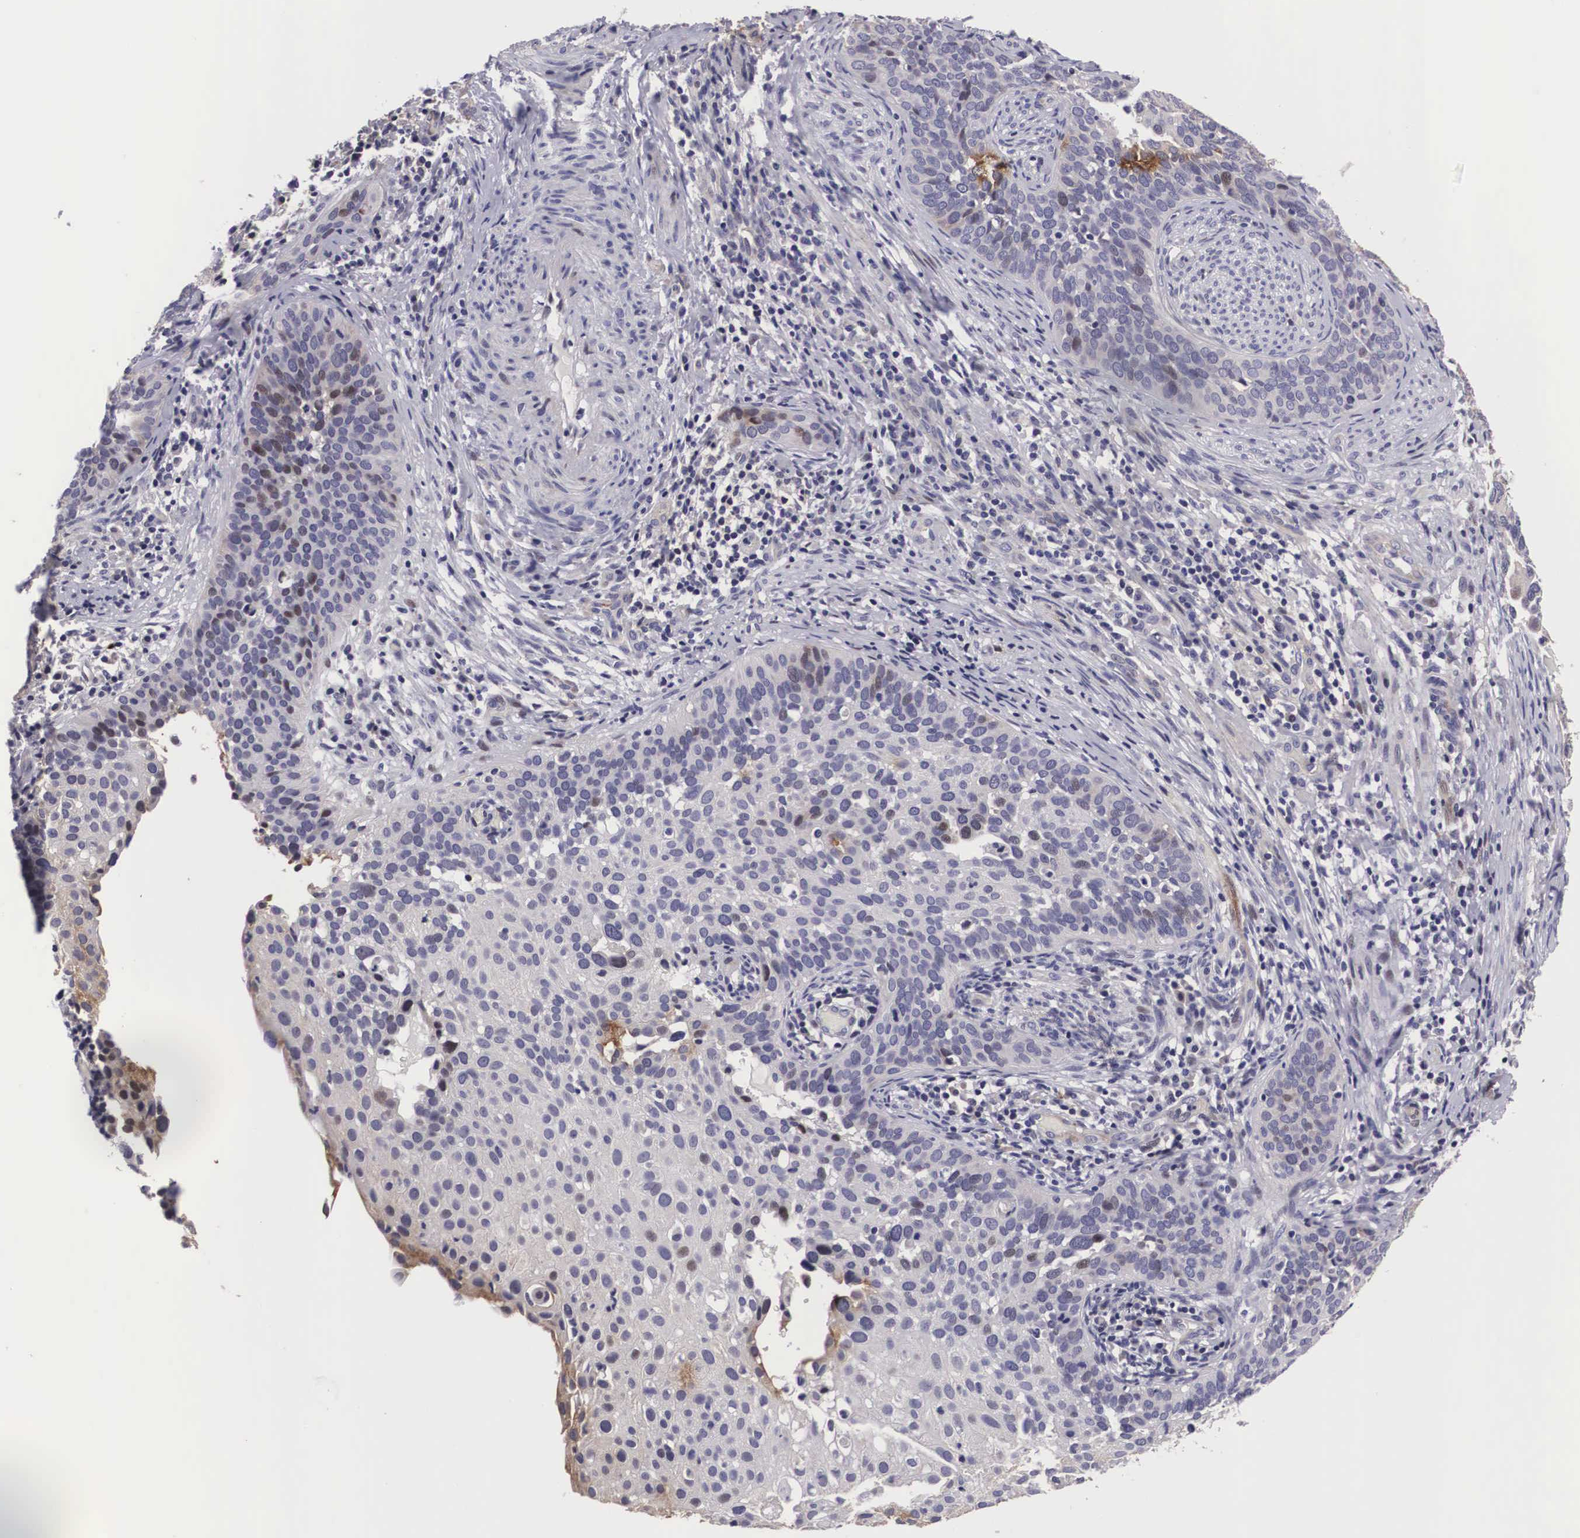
{"staining": {"intensity": "weak", "quantity": "<25%", "location": "cytoplasmic/membranous,nuclear"}, "tissue": "cervical cancer", "cell_type": "Tumor cells", "image_type": "cancer", "snomed": [{"axis": "morphology", "description": "Squamous cell carcinoma, NOS"}, {"axis": "topography", "description": "Cervix"}], "caption": "Immunohistochemical staining of cervical cancer (squamous cell carcinoma) shows no significant staining in tumor cells.", "gene": "EMID1", "patient": {"sex": "female", "age": 31}}